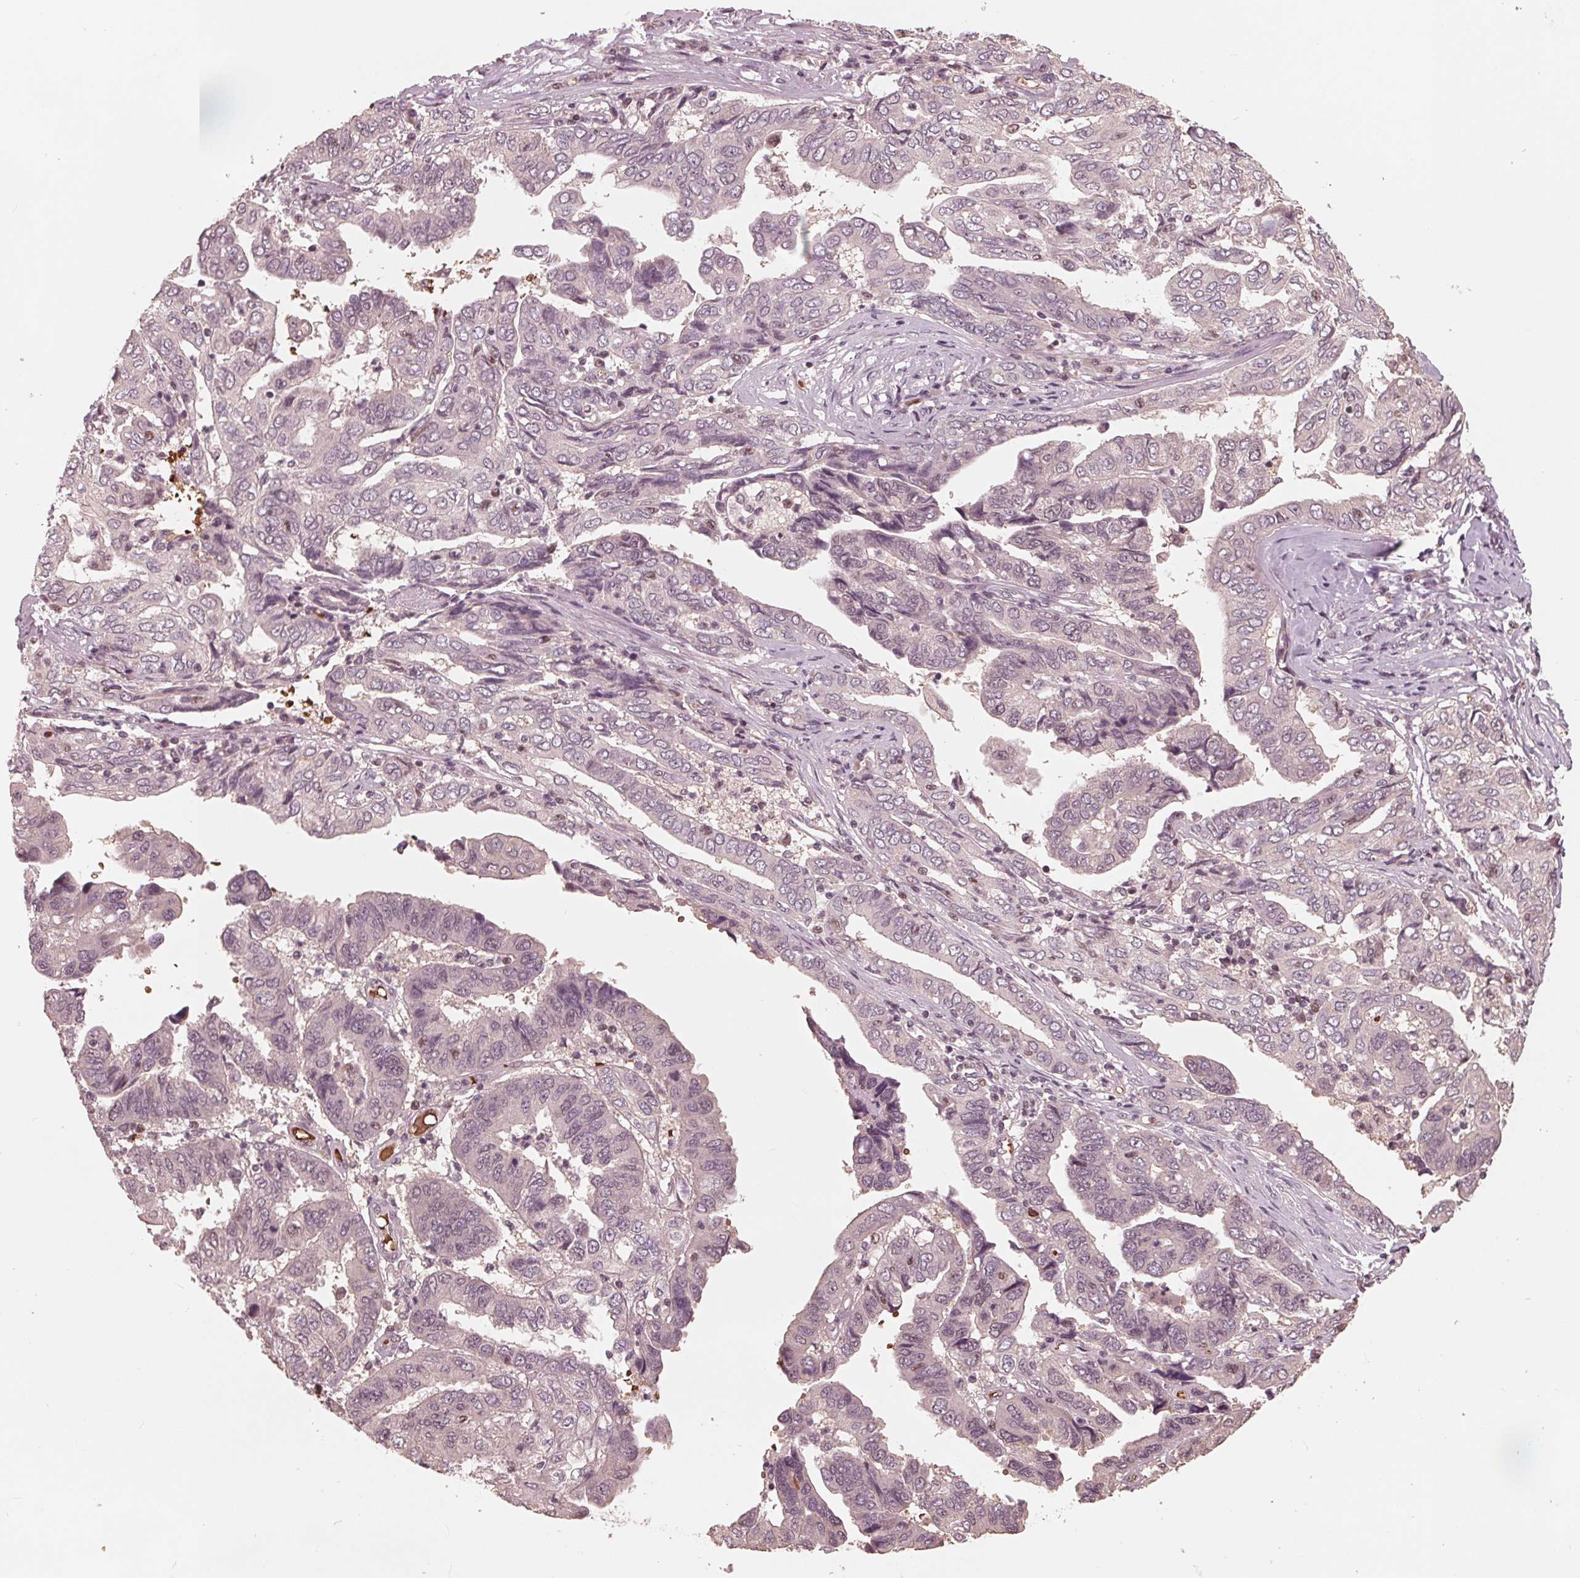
{"staining": {"intensity": "negative", "quantity": "none", "location": "none"}, "tissue": "ovarian cancer", "cell_type": "Tumor cells", "image_type": "cancer", "snomed": [{"axis": "morphology", "description": "Cystadenocarcinoma, serous, NOS"}, {"axis": "topography", "description": "Ovary"}], "caption": "IHC histopathology image of neoplastic tissue: human ovarian cancer (serous cystadenocarcinoma) stained with DAB reveals no significant protein expression in tumor cells. The staining was performed using DAB (3,3'-diaminobenzidine) to visualize the protein expression in brown, while the nuclei were stained in blue with hematoxylin (Magnification: 20x).", "gene": "HIRIP3", "patient": {"sex": "female", "age": 79}}